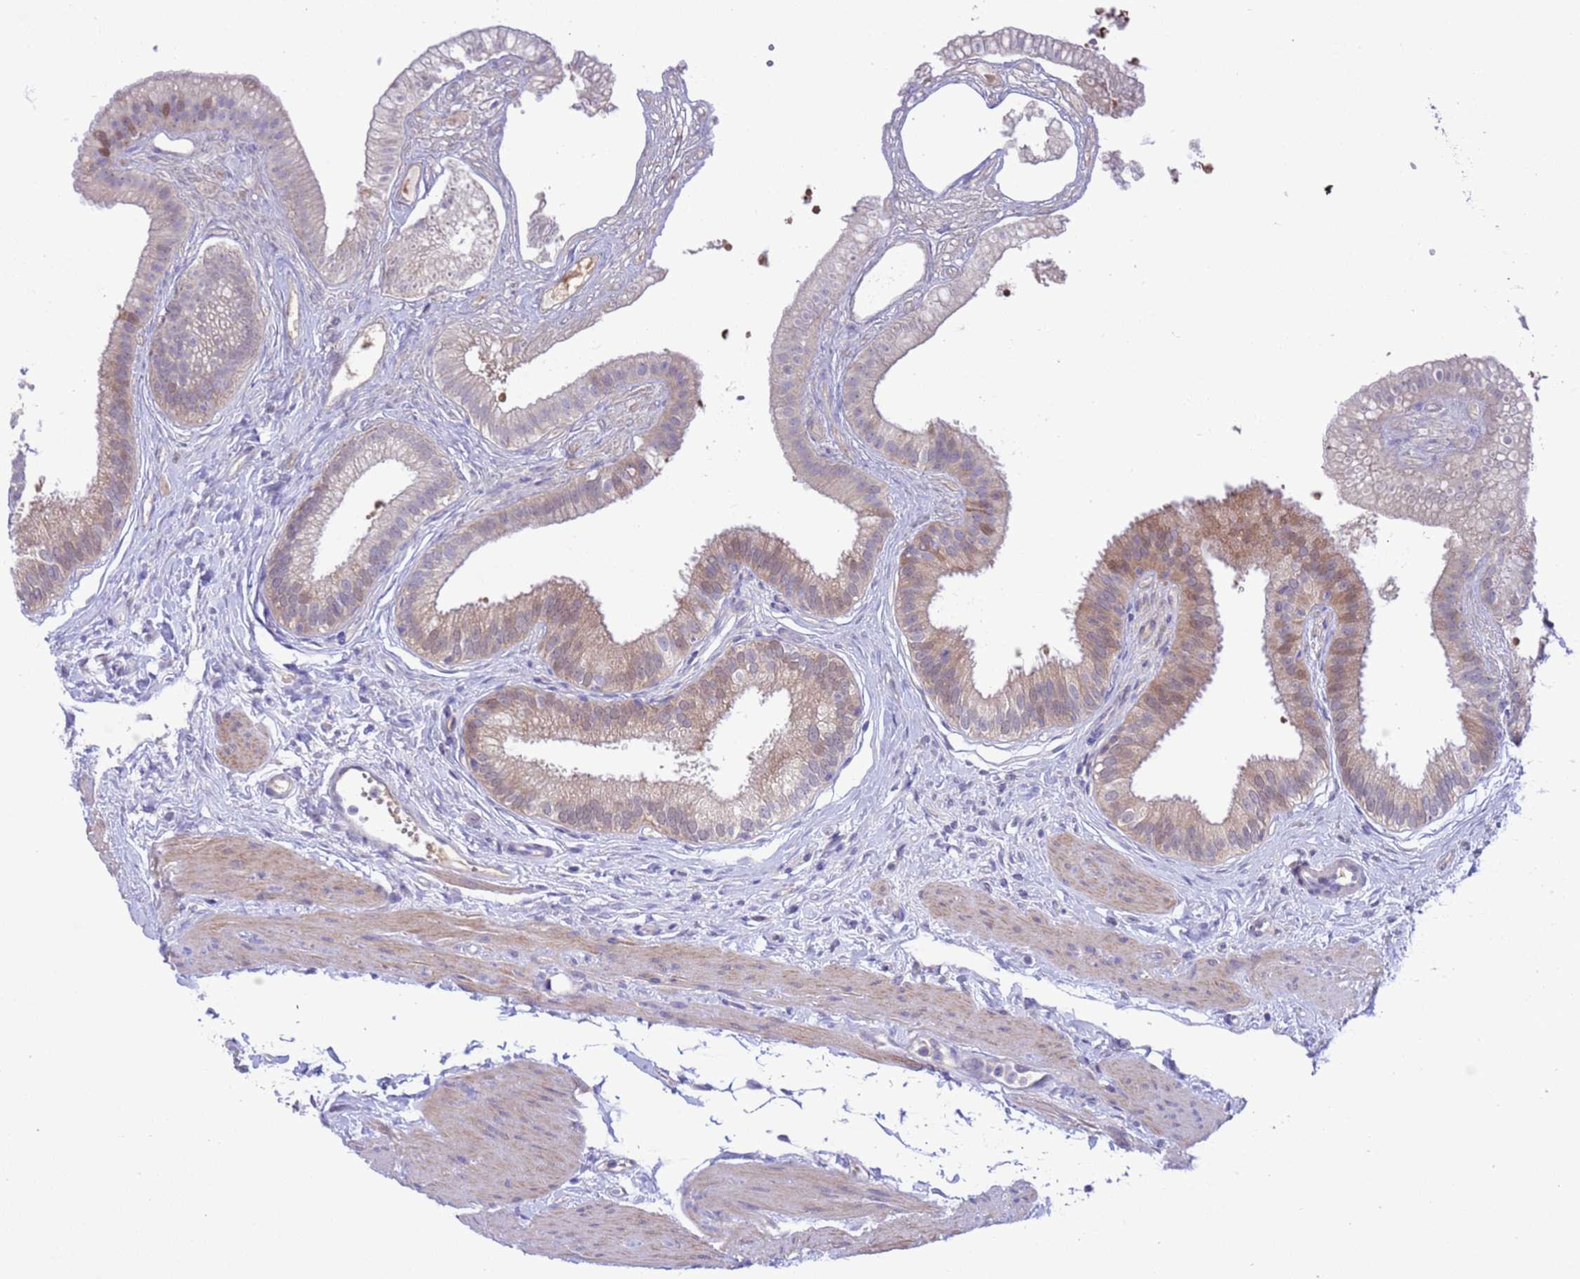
{"staining": {"intensity": "moderate", "quantity": "25%-75%", "location": "cytoplasmic/membranous,nuclear"}, "tissue": "gallbladder", "cell_type": "Glandular cells", "image_type": "normal", "snomed": [{"axis": "morphology", "description": "Normal tissue, NOS"}, {"axis": "topography", "description": "Gallbladder"}], "caption": "Human gallbladder stained with a brown dye reveals moderate cytoplasmic/membranous,nuclear positive staining in approximately 25%-75% of glandular cells.", "gene": "ZNF461", "patient": {"sex": "female", "age": 54}}